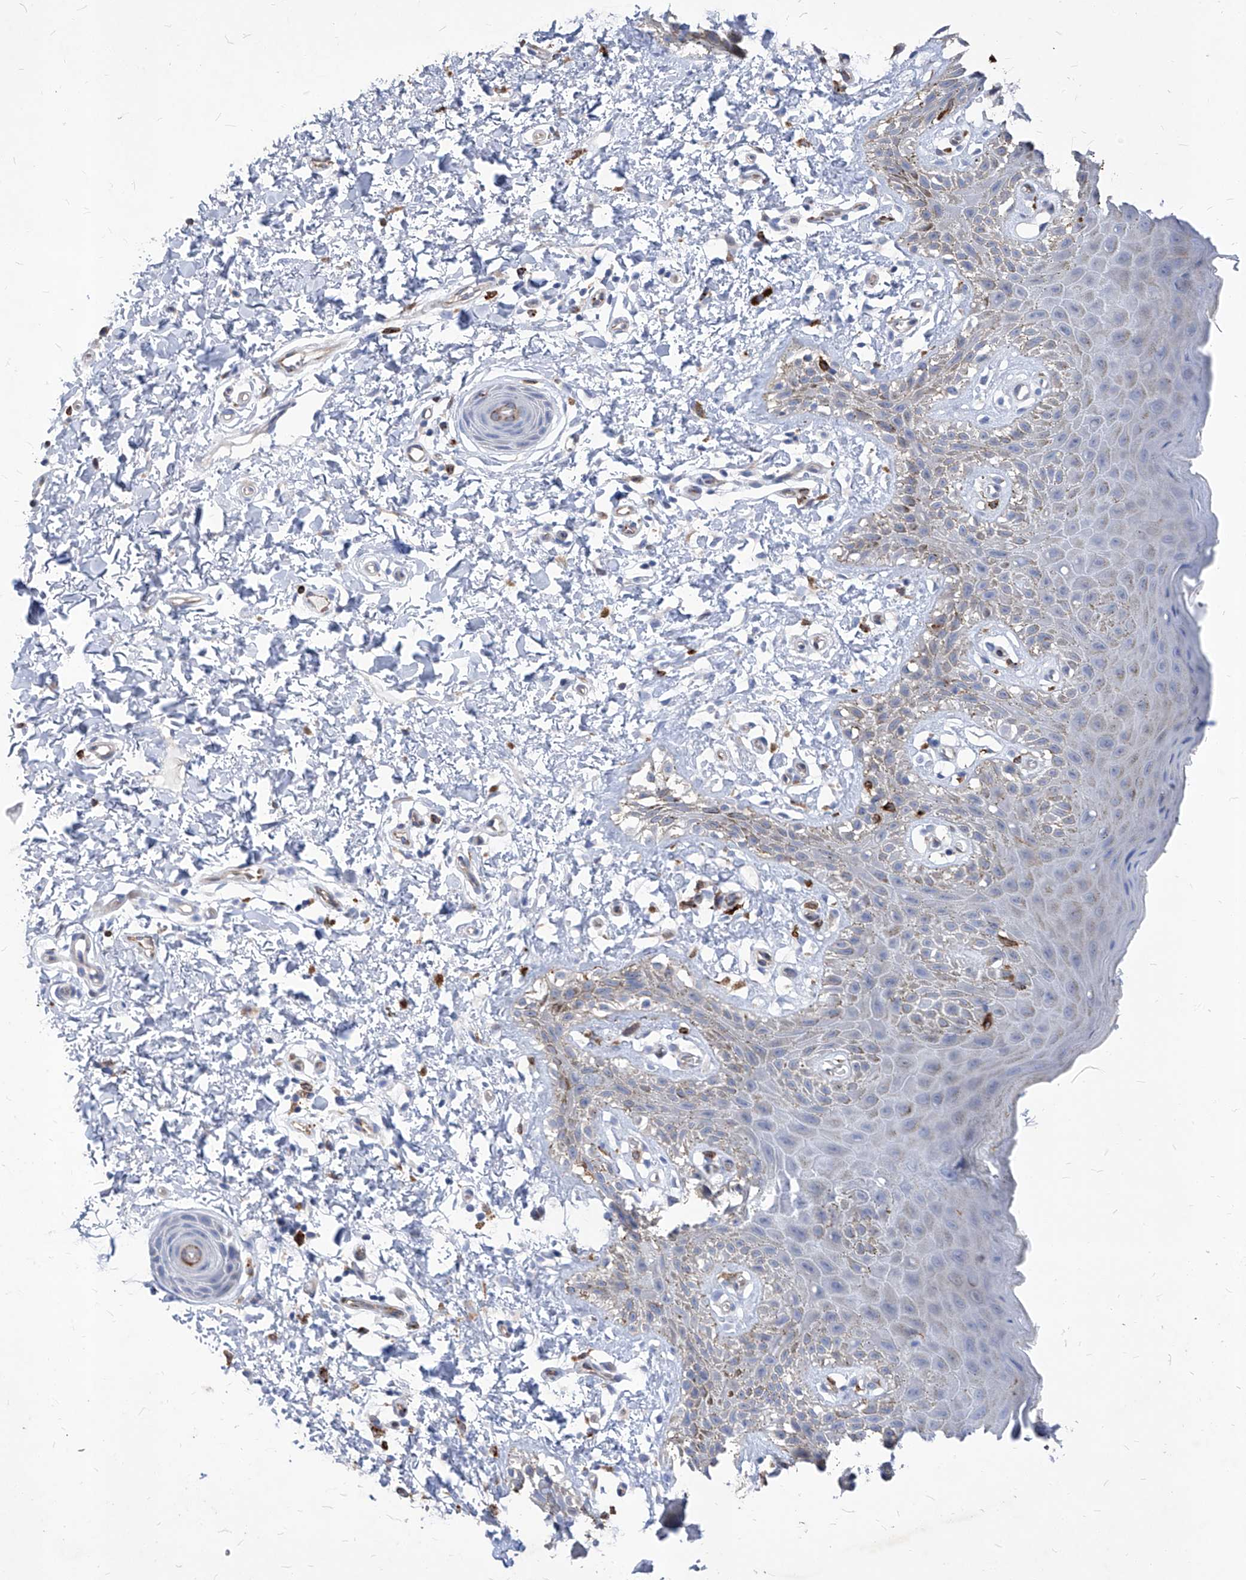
{"staining": {"intensity": "weak", "quantity": "<25%", "location": "cytoplasmic/membranous"}, "tissue": "skin", "cell_type": "Epidermal cells", "image_type": "normal", "snomed": [{"axis": "morphology", "description": "Normal tissue, NOS"}, {"axis": "topography", "description": "Anal"}], "caption": "This is an immunohistochemistry (IHC) image of unremarkable skin. There is no expression in epidermal cells.", "gene": "UBOX5", "patient": {"sex": "male", "age": 44}}